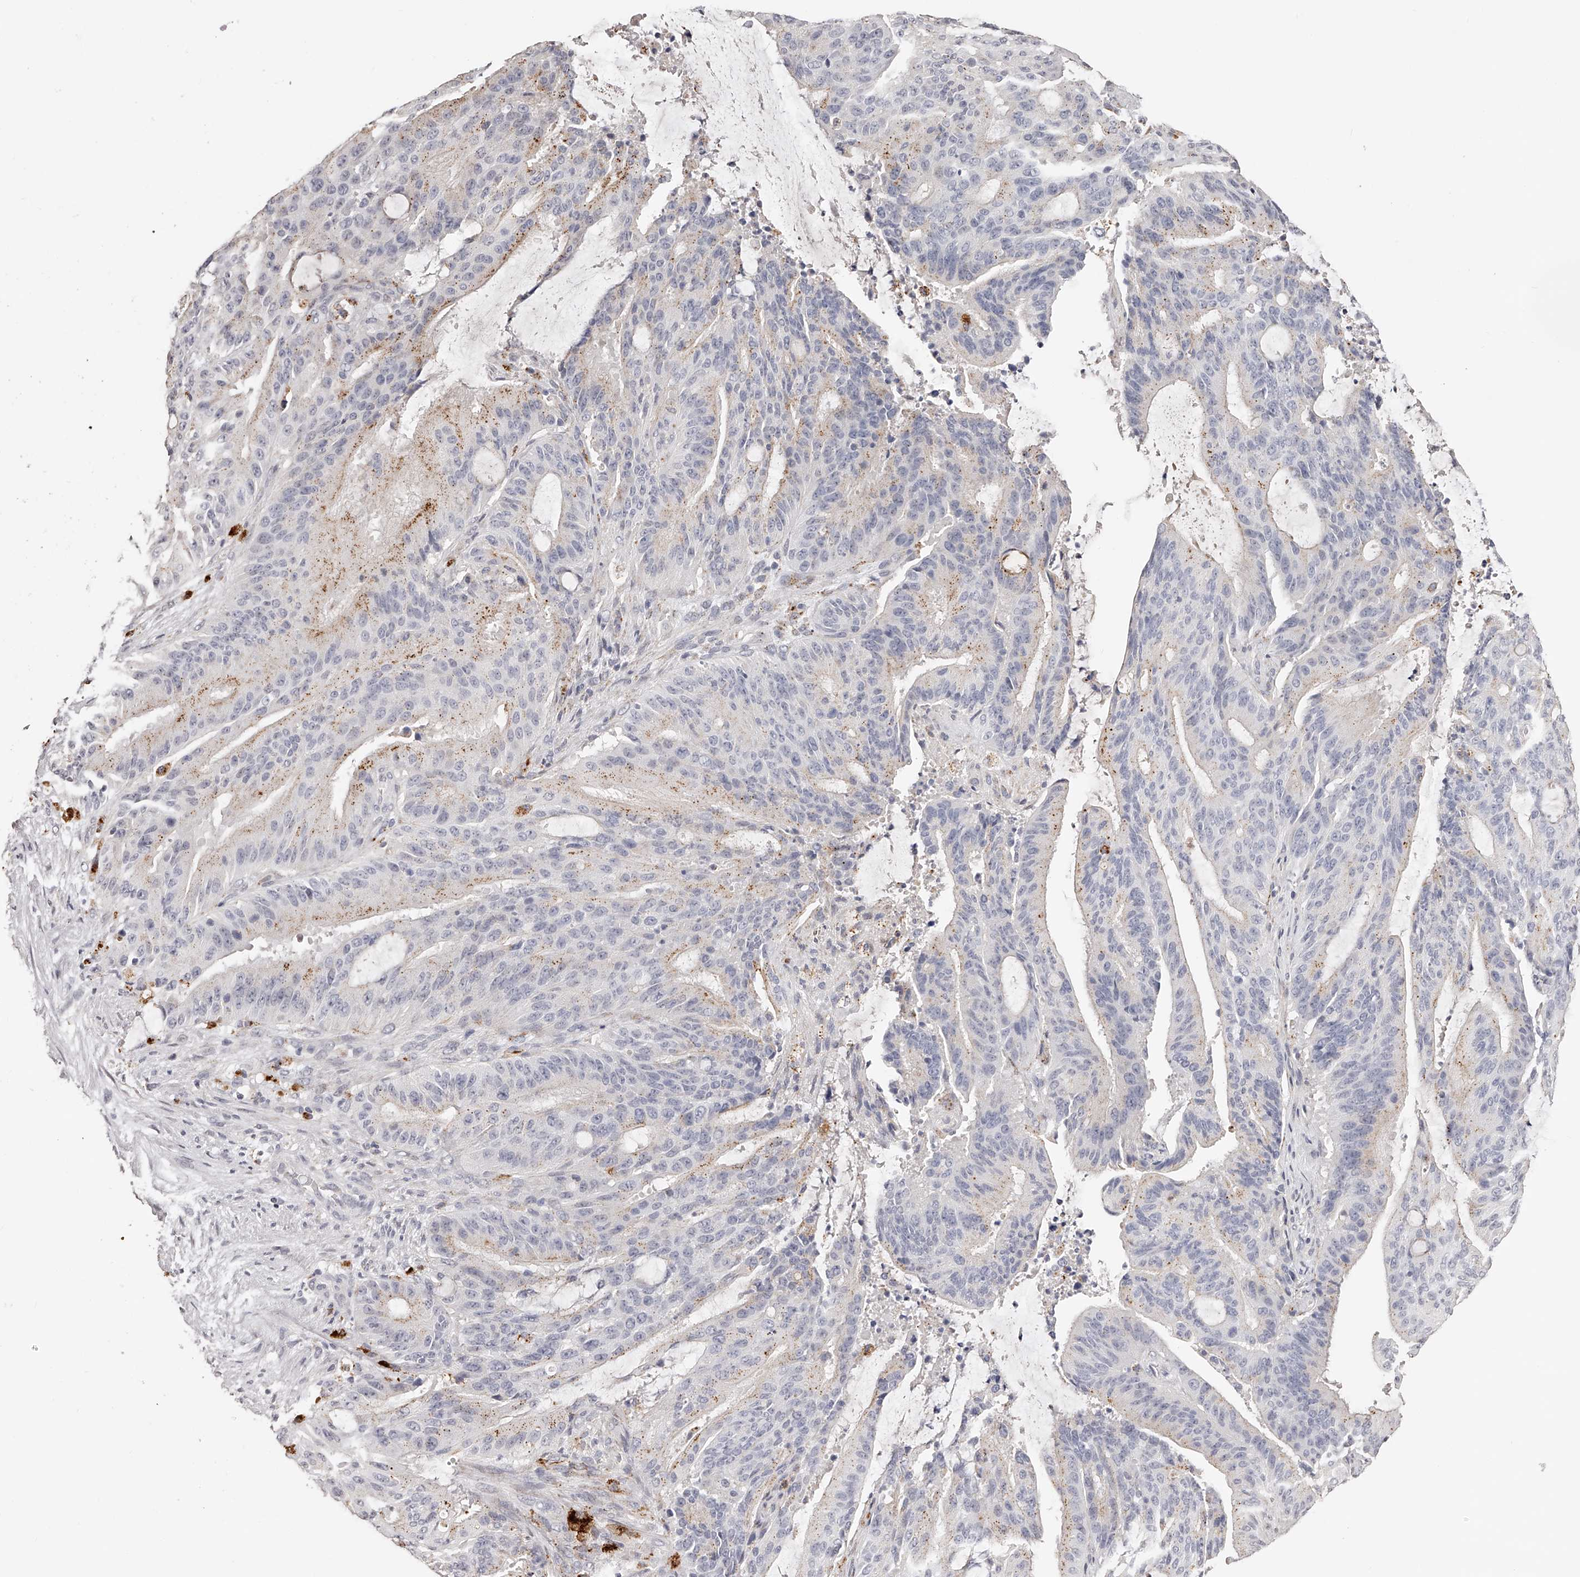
{"staining": {"intensity": "weak", "quantity": "25%-75%", "location": "cytoplasmic/membranous"}, "tissue": "liver cancer", "cell_type": "Tumor cells", "image_type": "cancer", "snomed": [{"axis": "morphology", "description": "Normal tissue, NOS"}, {"axis": "morphology", "description": "Cholangiocarcinoma"}, {"axis": "topography", "description": "Liver"}, {"axis": "topography", "description": "Peripheral nerve tissue"}], "caption": "Immunohistochemistry histopathology image of human cholangiocarcinoma (liver) stained for a protein (brown), which displays low levels of weak cytoplasmic/membranous positivity in about 25%-75% of tumor cells.", "gene": "SLC35D3", "patient": {"sex": "female", "age": 73}}